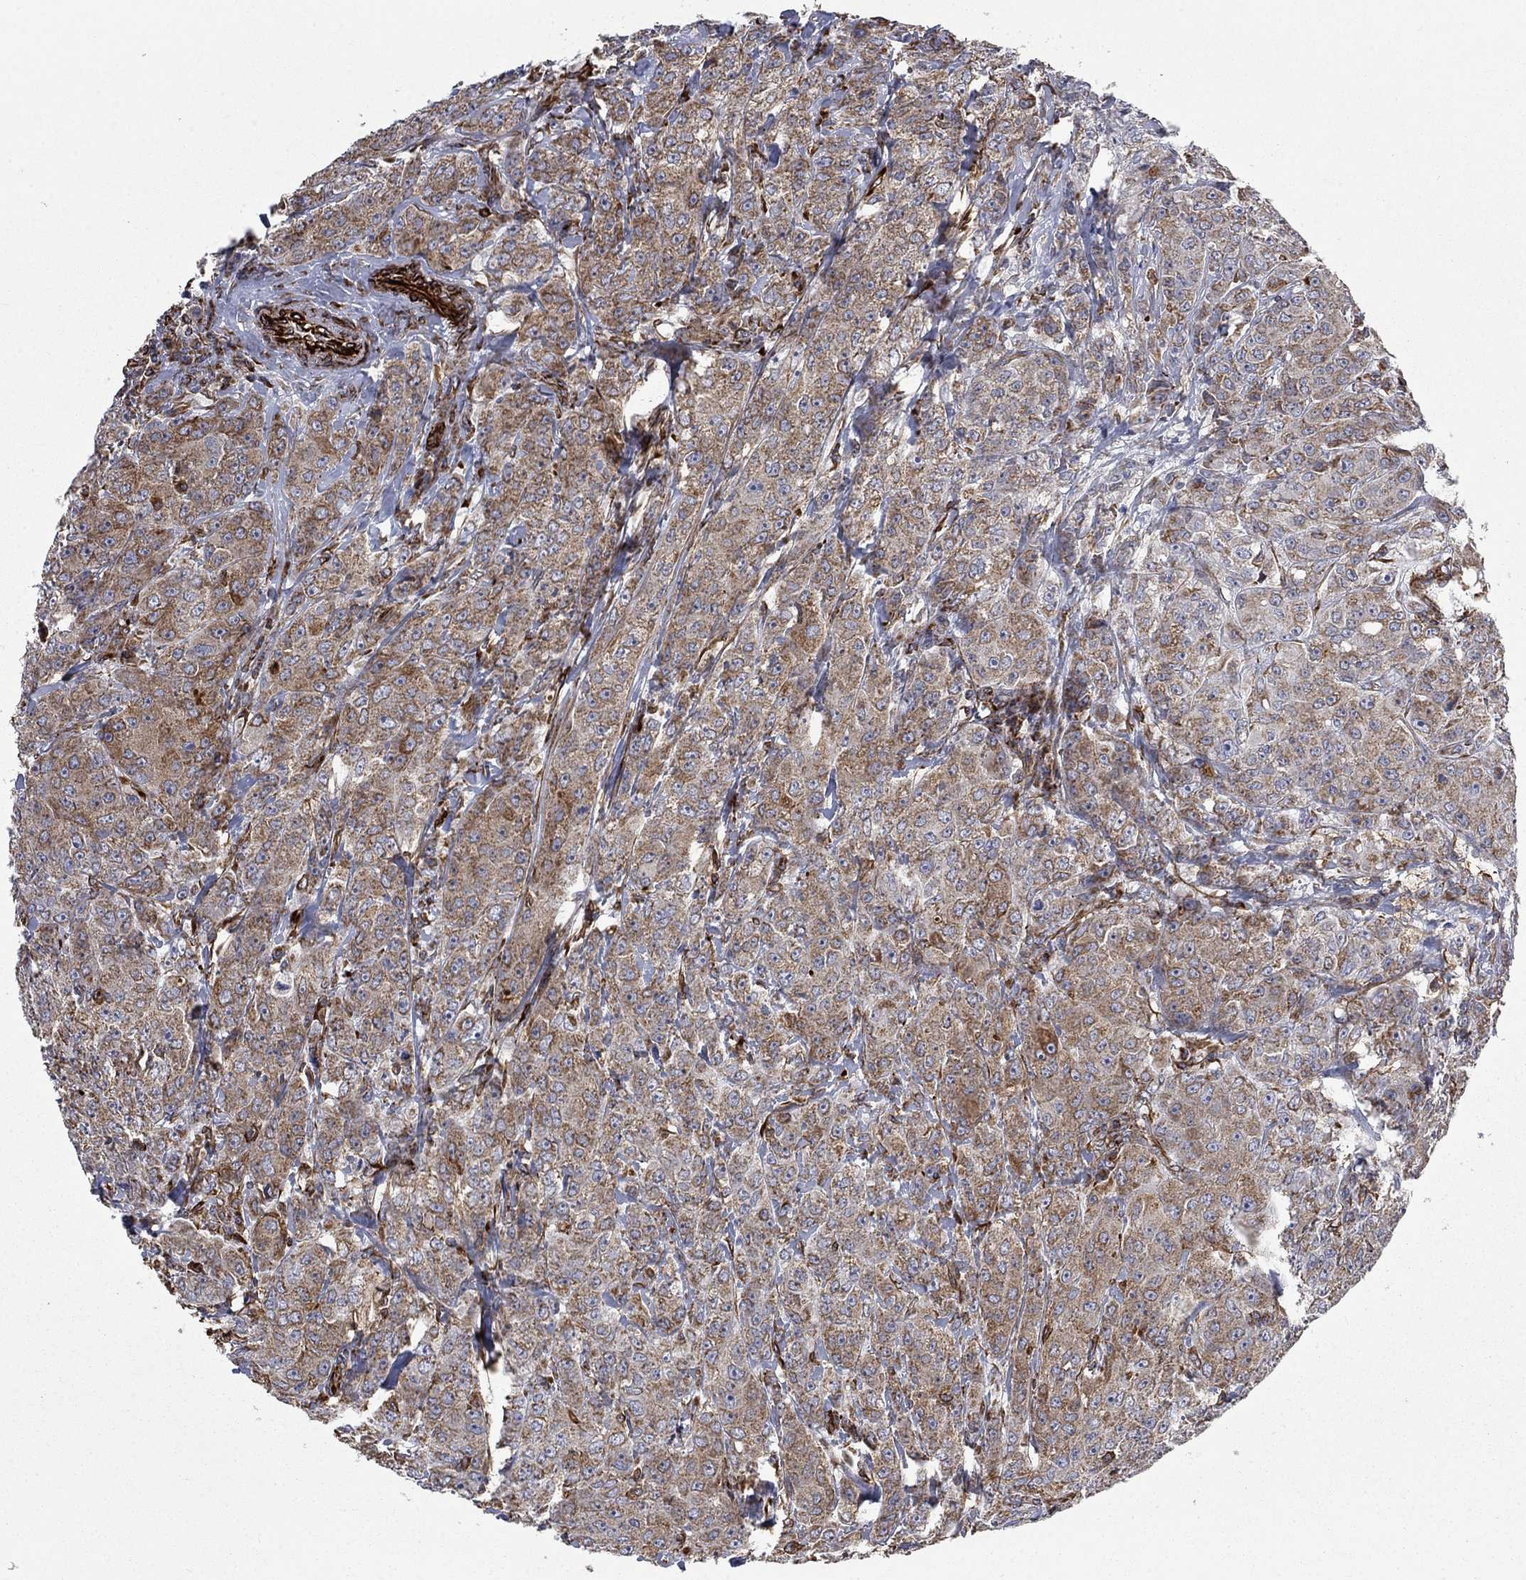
{"staining": {"intensity": "moderate", "quantity": ">75%", "location": "cytoplasmic/membranous"}, "tissue": "breast cancer", "cell_type": "Tumor cells", "image_type": "cancer", "snomed": [{"axis": "morphology", "description": "Duct carcinoma"}, {"axis": "topography", "description": "Breast"}], "caption": "This is a photomicrograph of immunohistochemistry (IHC) staining of breast cancer, which shows moderate staining in the cytoplasmic/membranous of tumor cells.", "gene": "NDUFC1", "patient": {"sex": "female", "age": 43}}